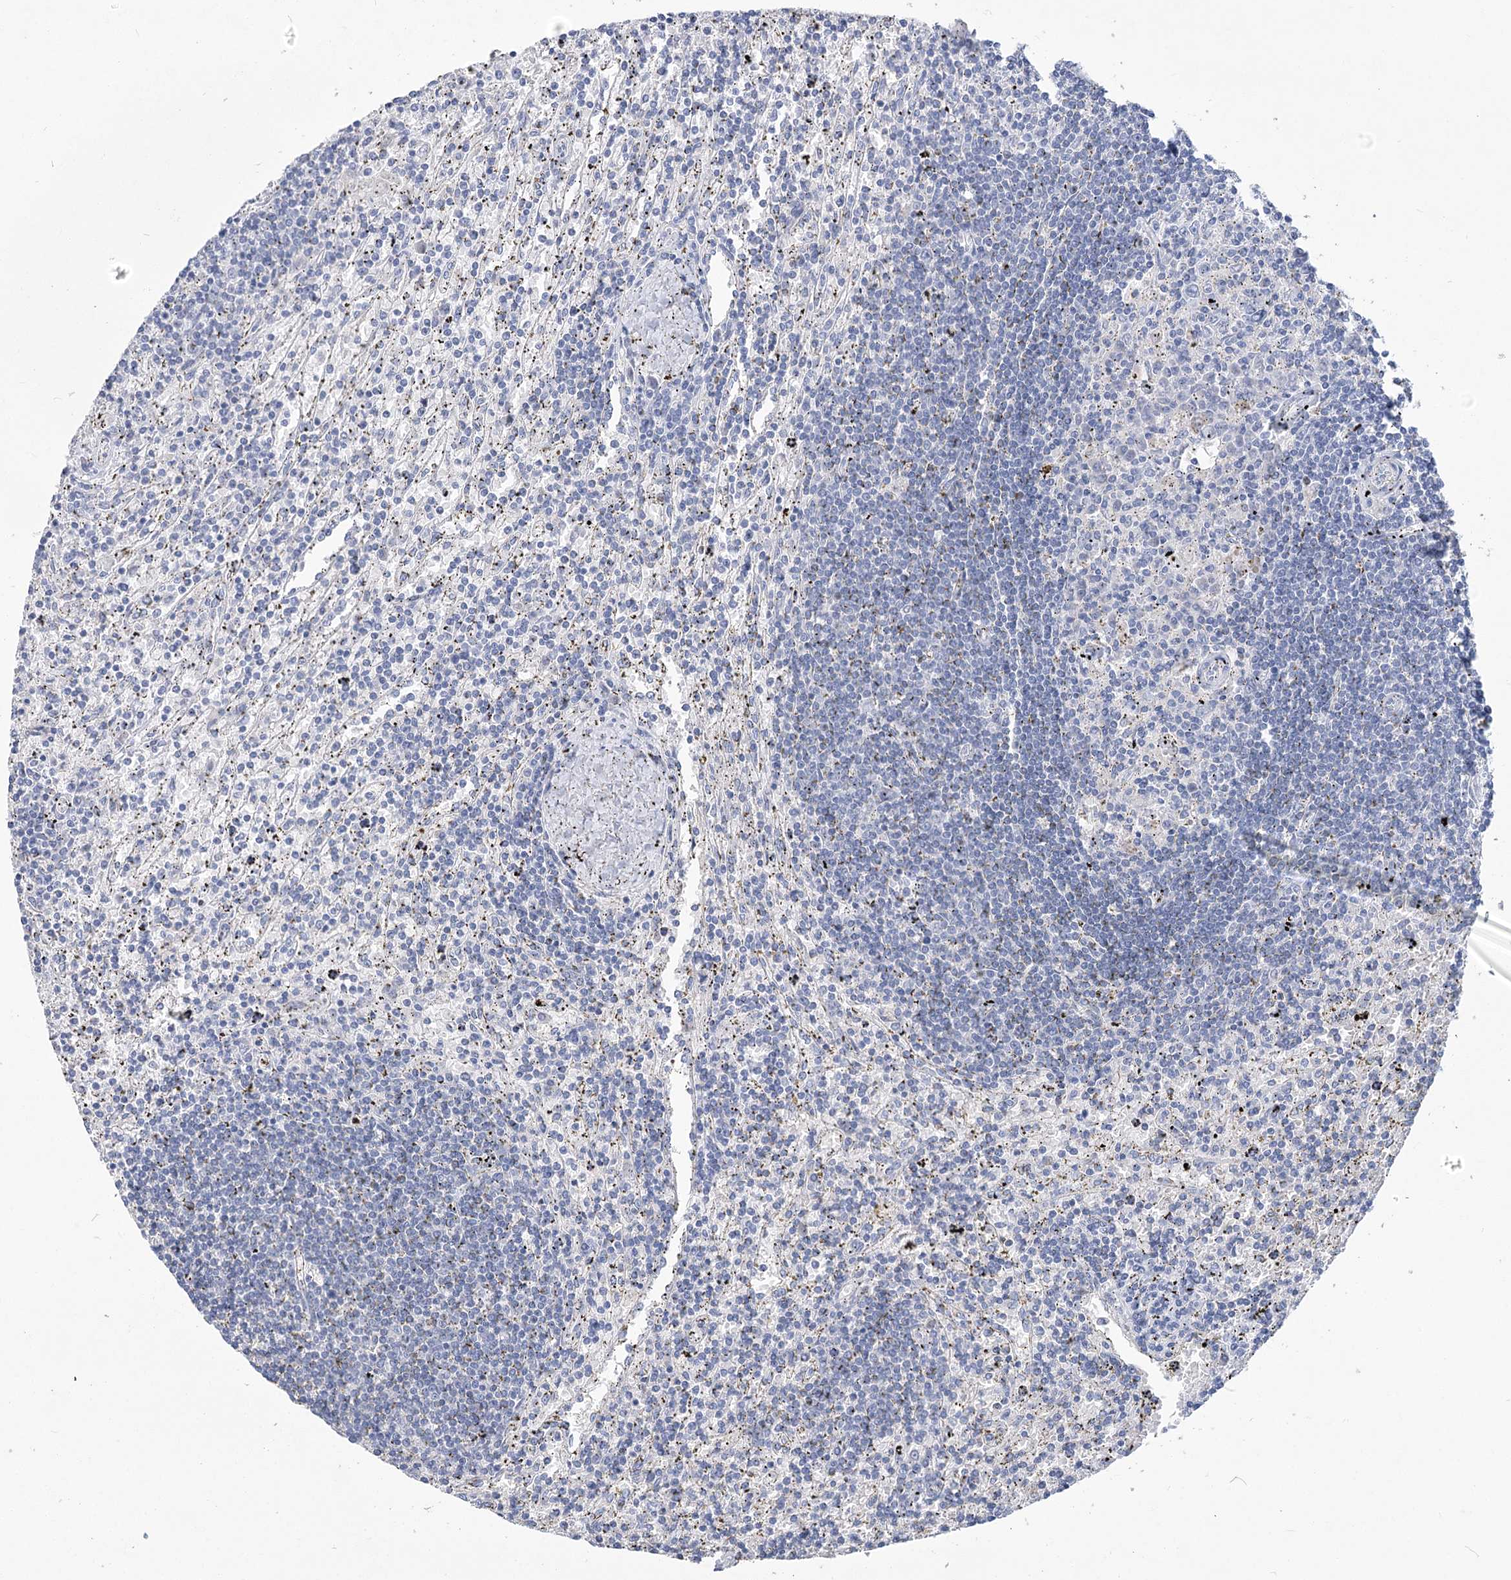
{"staining": {"intensity": "negative", "quantity": "none", "location": "none"}, "tissue": "lymphoma", "cell_type": "Tumor cells", "image_type": "cancer", "snomed": [{"axis": "morphology", "description": "Malignant lymphoma, non-Hodgkin's type, Low grade"}, {"axis": "topography", "description": "Spleen"}], "caption": "An image of lymphoma stained for a protein reveals no brown staining in tumor cells.", "gene": "SLC9A3", "patient": {"sex": "male", "age": 76}}